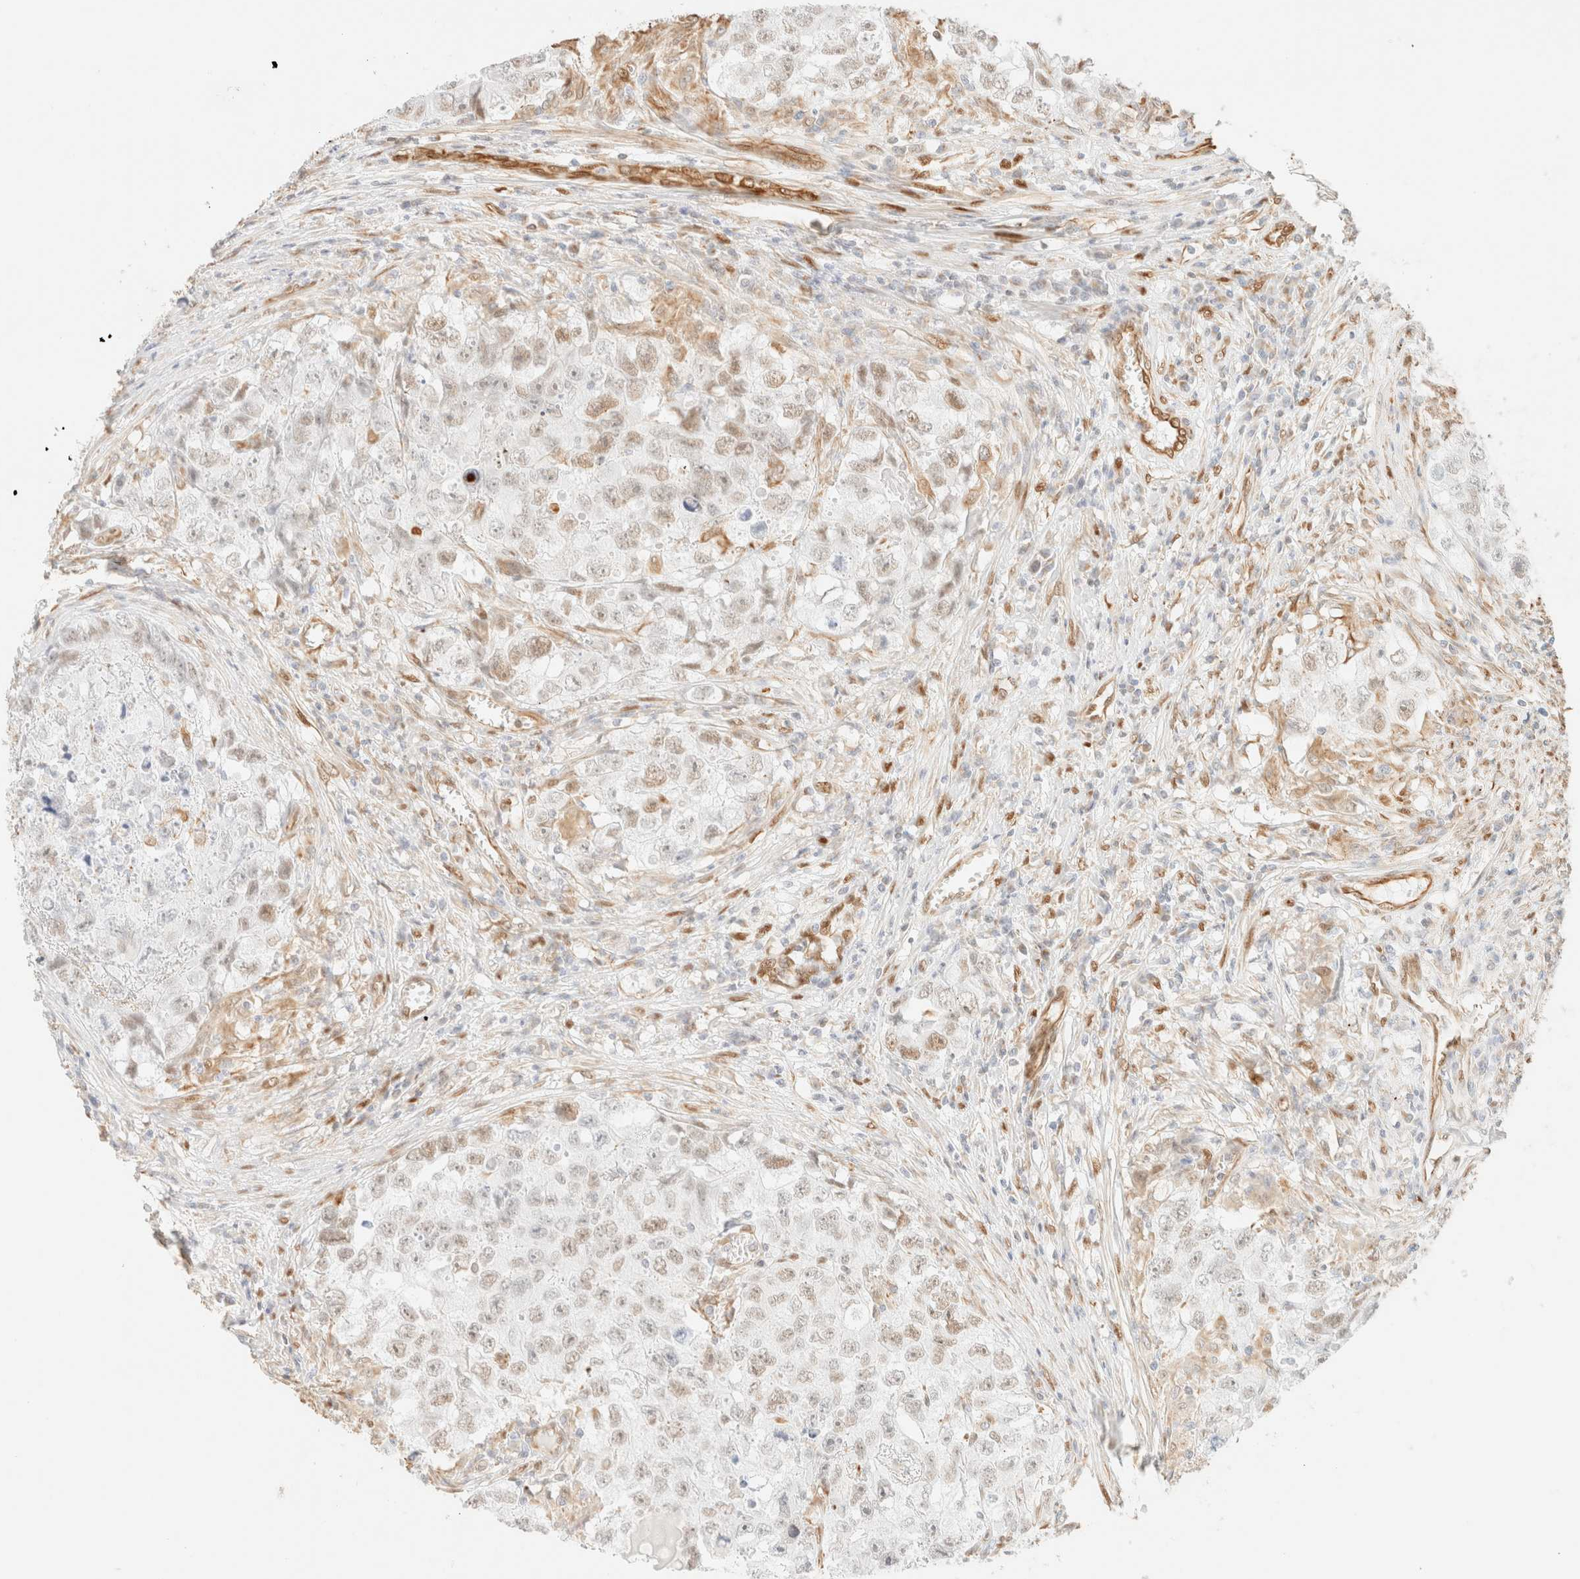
{"staining": {"intensity": "weak", "quantity": "<25%", "location": "nuclear"}, "tissue": "testis cancer", "cell_type": "Tumor cells", "image_type": "cancer", "snomed": [{"axis": "morphology", "description": "Seminoma, NOS"}, {"axis": "morphology", "description": "Carcinoma, Embryonal, NOS"}, {"axis": "topography", "description": "Testis"}], "caption": "The photomicrograph displays no staining of tumor cells in testis cancer.", "gene": "ZSCAN18", "patient": {"sex": "male", "age": 43}}